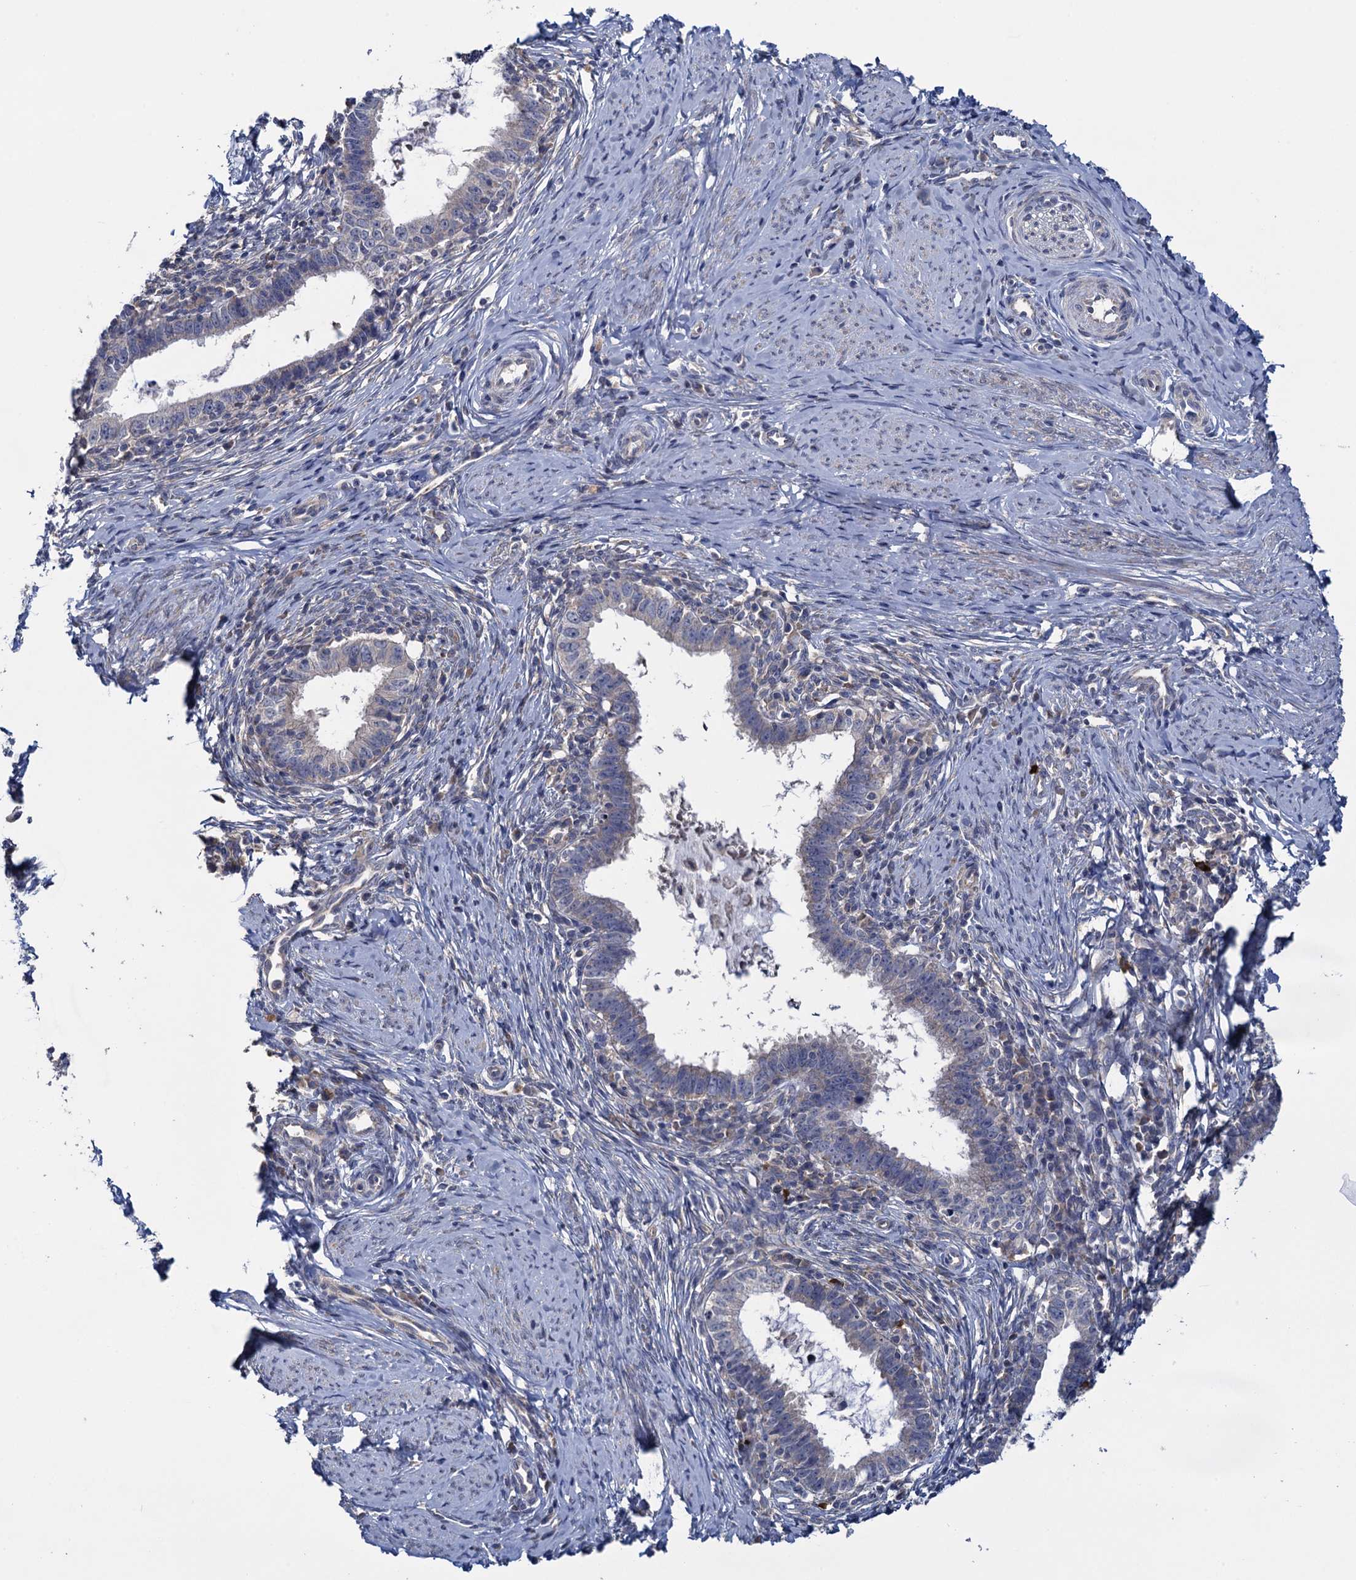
{"staining": {"intensity": "weak", "quantity": "<25%", "location": "cytoplasmic/membranous"}, "tissue": "cervical cancer", "cell_type": "Tumor cells", "image_type": "cancer", "snomed": [{"axis": "morphology", "description": "Adenocarcinoma, NOS"}, {"axis": "topography", "description": "Cervix"}], "caption": "Immunohistochemistry (IHC) of cervical adenocarcinoma exhibits no staining in tumor cells. (IHC, brightfield microscopy, high magnification).", "gene": "GSTM2", "patient": {"sex": "female", "age": 36}}